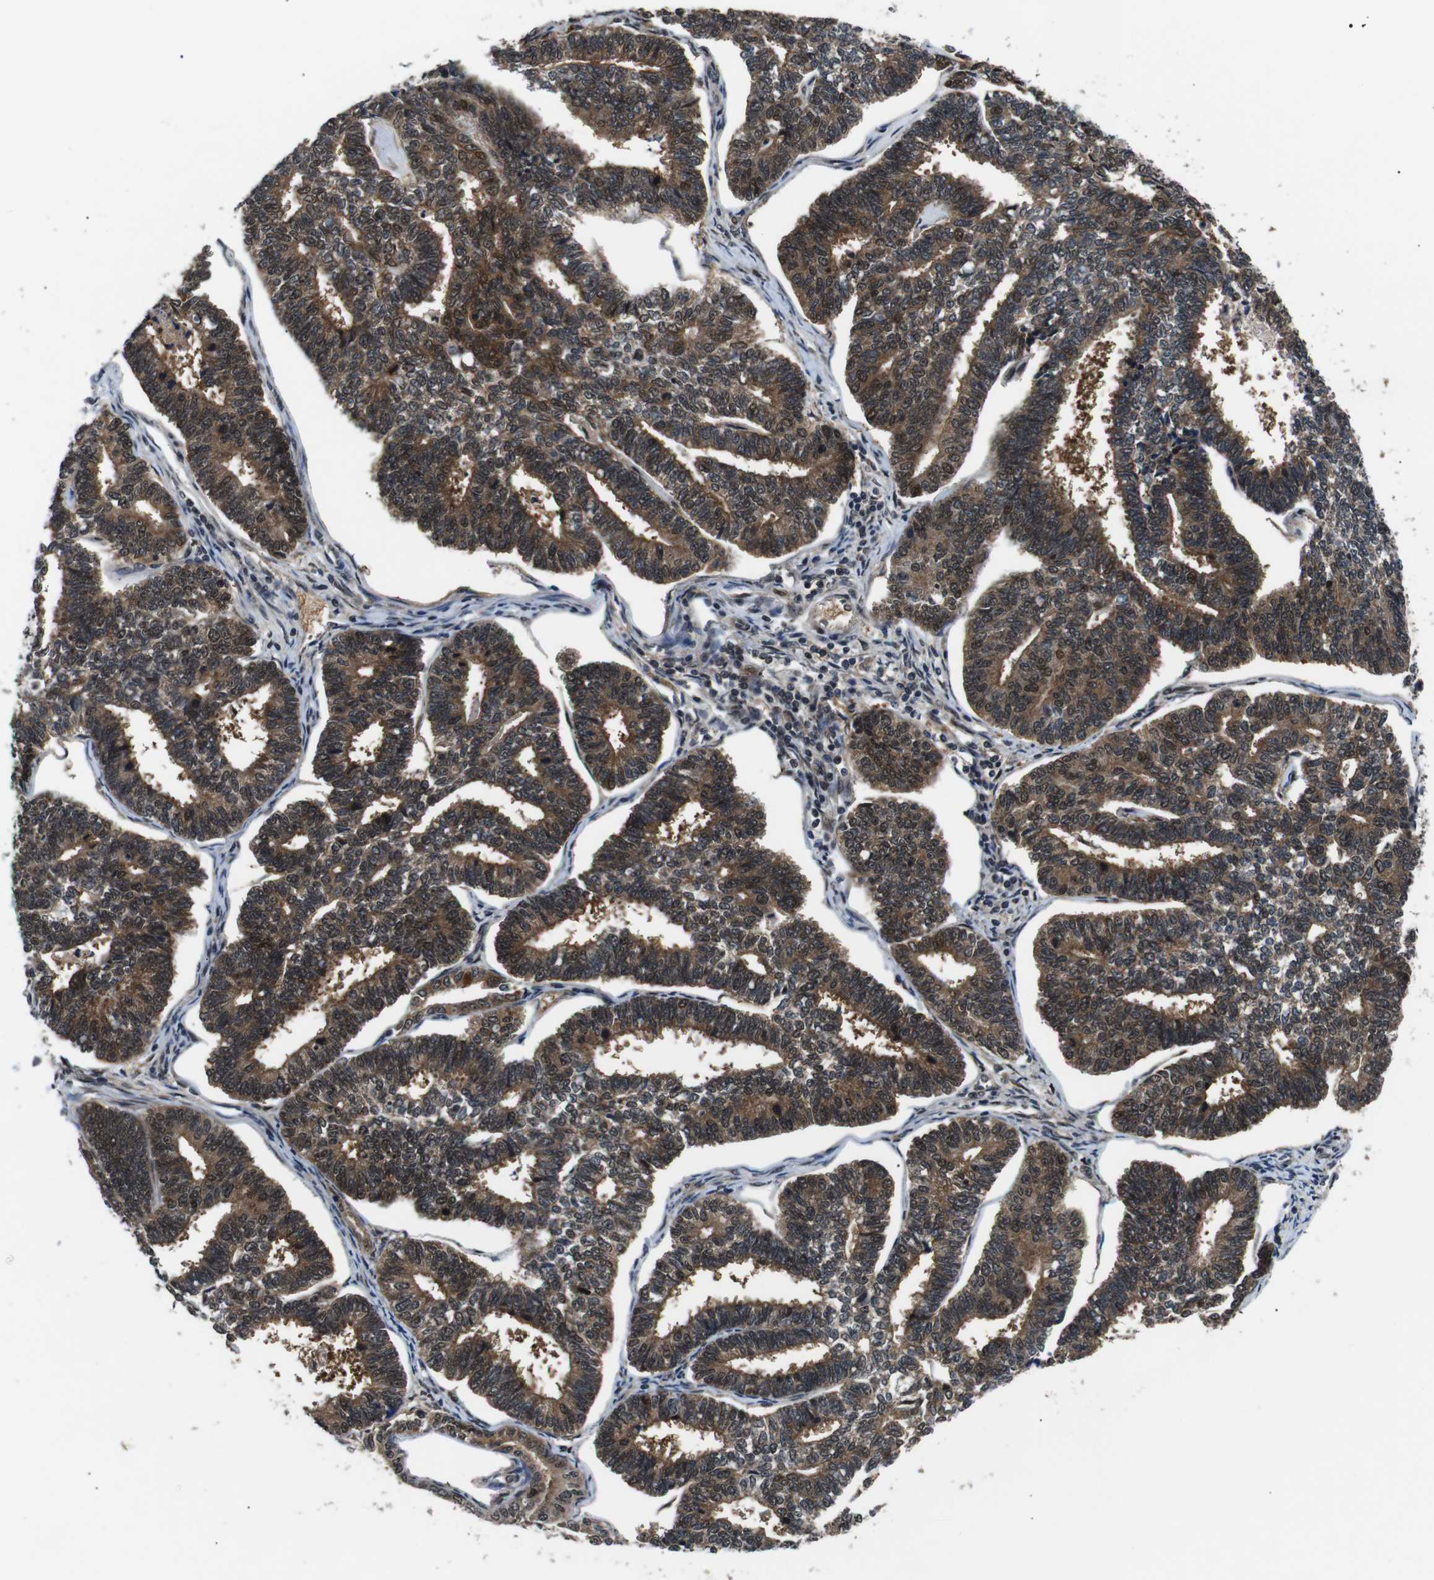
{"staining": {"intensity": "strong", "quantity": ">75%", "location": "cytoplasmic/membranous,nuclear"}, "tissue": "endometrial cancer", "cell_type": "Tumor cells", "image_type": "cancer", "snomed": [{"axis": "morphology", "description": "Adenocarcinoma, NOS"}, {"axis": "topography", "description": "Endometrium"}], "caption": "IHC of adenocarcinoma (endometrial) exhibits high levels of strong cytoplasmic/membranous and nuclear positivity in about >75% of tumor cells.", "gene": "SKP1", "patient": {"sex": "female", "age": 70}}